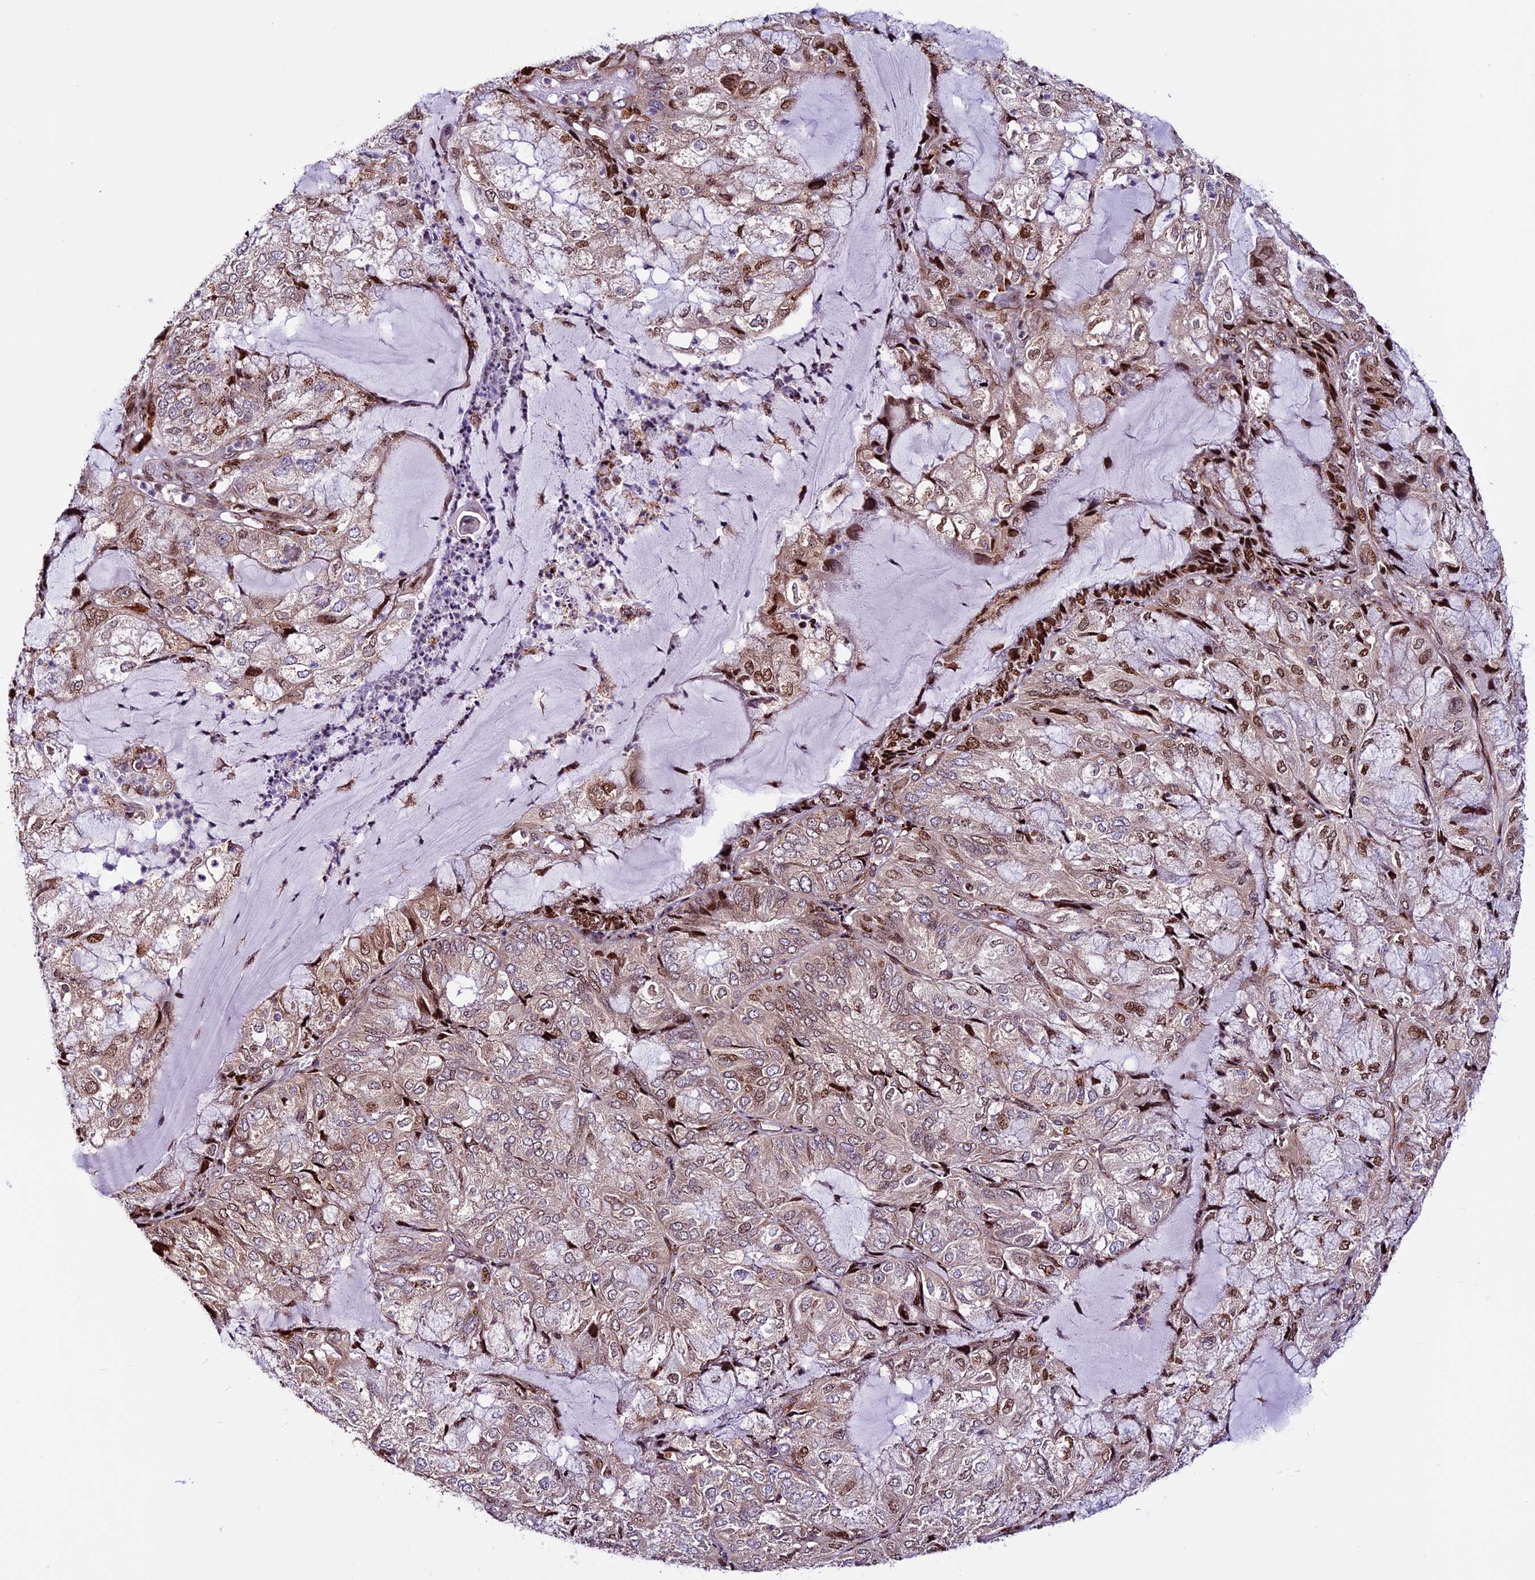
{"staining": {"intensity": "moderate", "quantity": "25%-75%", "location": "nuclear"}, "tissue": "endometrial cancer", "cell_type": "Tumor cells", "image_type": "cancer", "snomed": [{"axis": "morphology", "description": "Adenocarcinoma, NOS"}, {"axis": "topography", "description": "Endometrium"}], "caption": "An immunohistochemistry (IHC) image of tumor tissue is shown. Protein staining in brown labels moderate nuclear positivity in endometrial adenocarcinoma within tumor cells.", "gene": "RINL", "patient": {"sex": "female", "age": 81}}